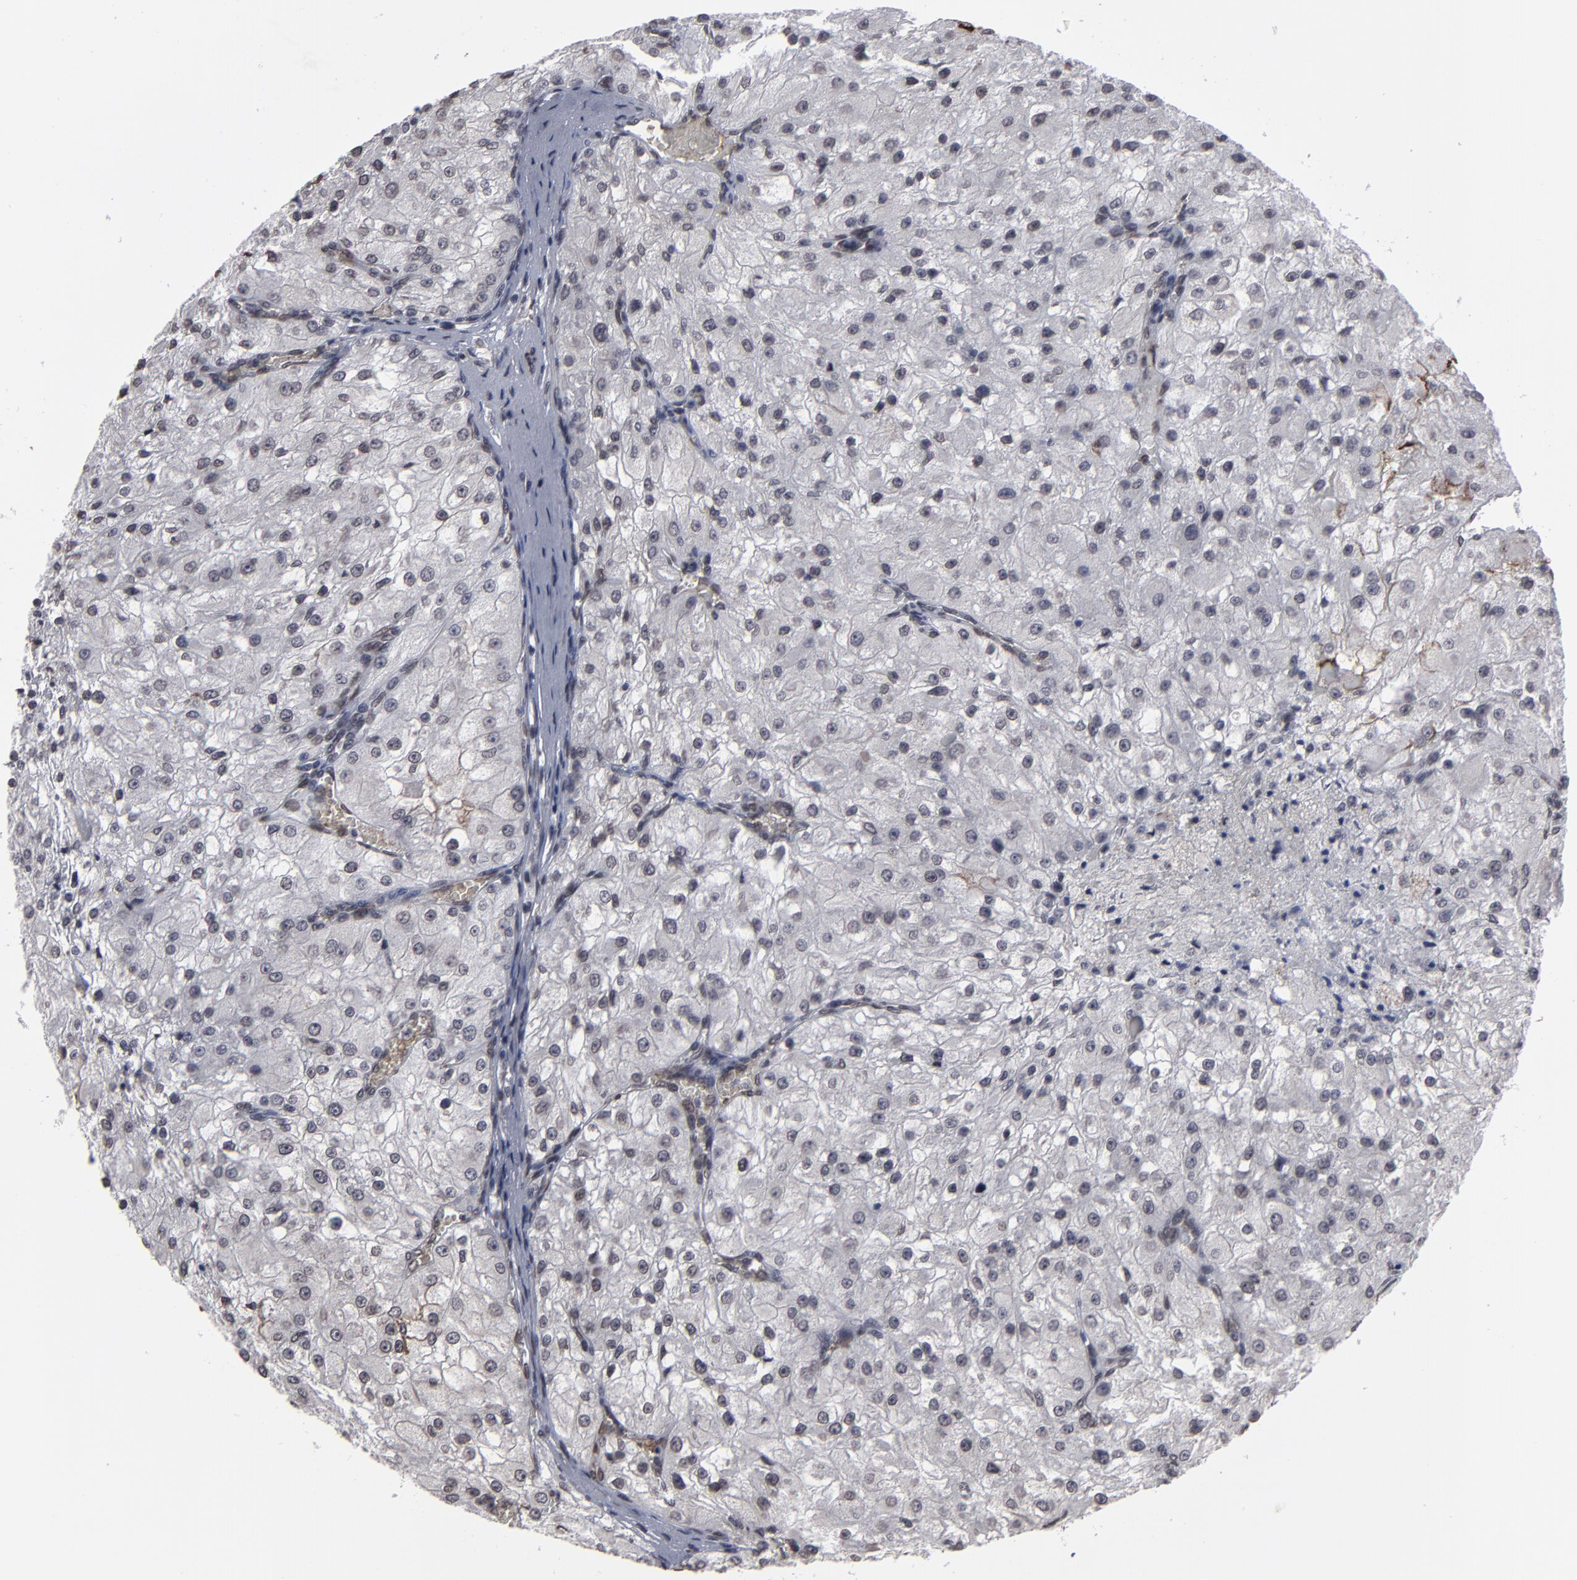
{"staining": {"intensity": "negative", "quantity": "none", "location": "none"}, "tissue": "renal cancer", "cell_type": "Tumor cells", "image_type": "cancer", "snomed": [{"axis": "morphology", "description": "Adenocarcinoma, NOS"}, {"axis": "topography", "description": "Kidney"}], "caption": "Protein analysis of renal cancer (adenocarcinoma) exhibits no significant positivity in tumor cells.", "gene": "BAZ1A", "patient": {"sex": "female", "age": 74}}